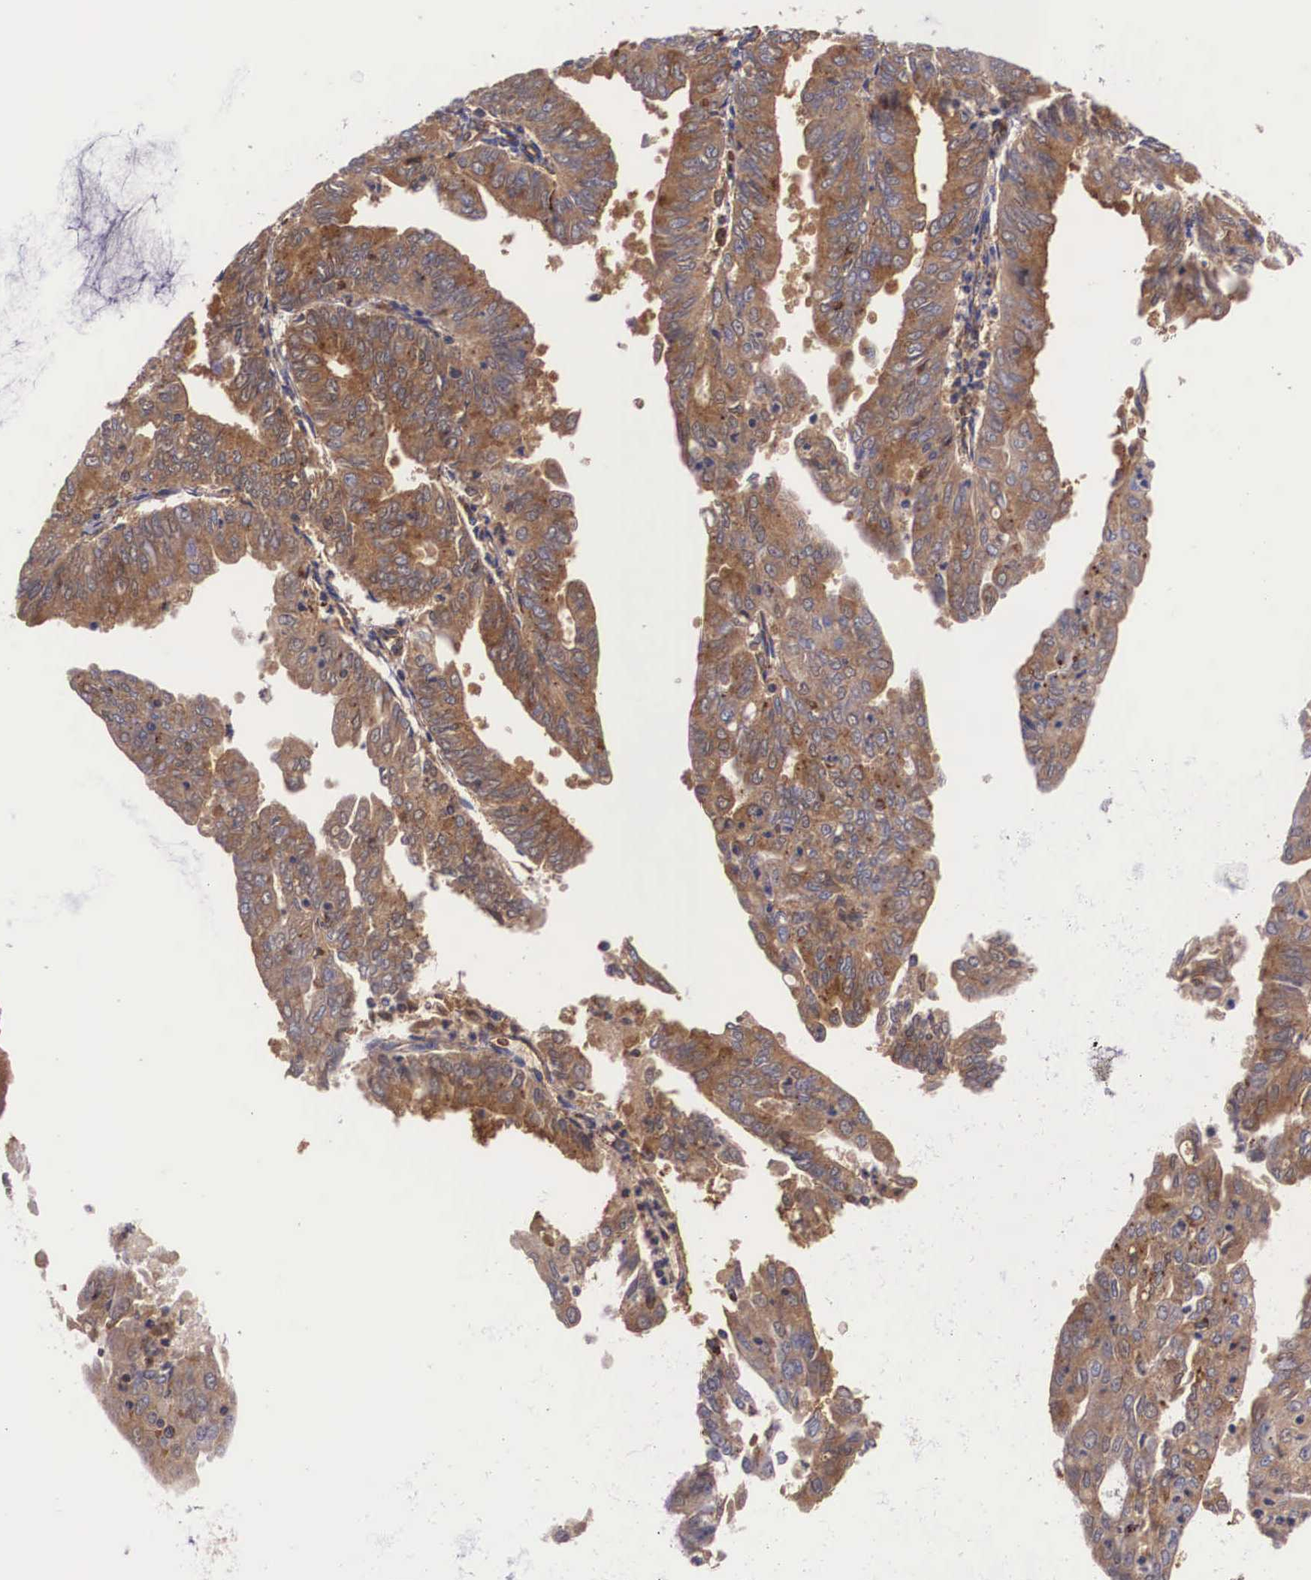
{"staining": {"intensity": "strong", "quantity": ">75%", "location": "cytoplasmic/membranous"}, "tissue": "endometrial cancer", "cell_type": "Tumor cells", "image_type": "cancer", "snomed": [{"axis": "morphology", "description": "Adenocarcinoma, NOS"}, {"axis": "topography", "description": "Endometrium"}], "caption": "Endometrial adenocarcinoma stained for a protein (brown) shows strong cytoplasmic/membranous positive staining in about >75% of tumor cells.", "gene": "NAGA", "patient": {"sex": "female", "age": 79}}